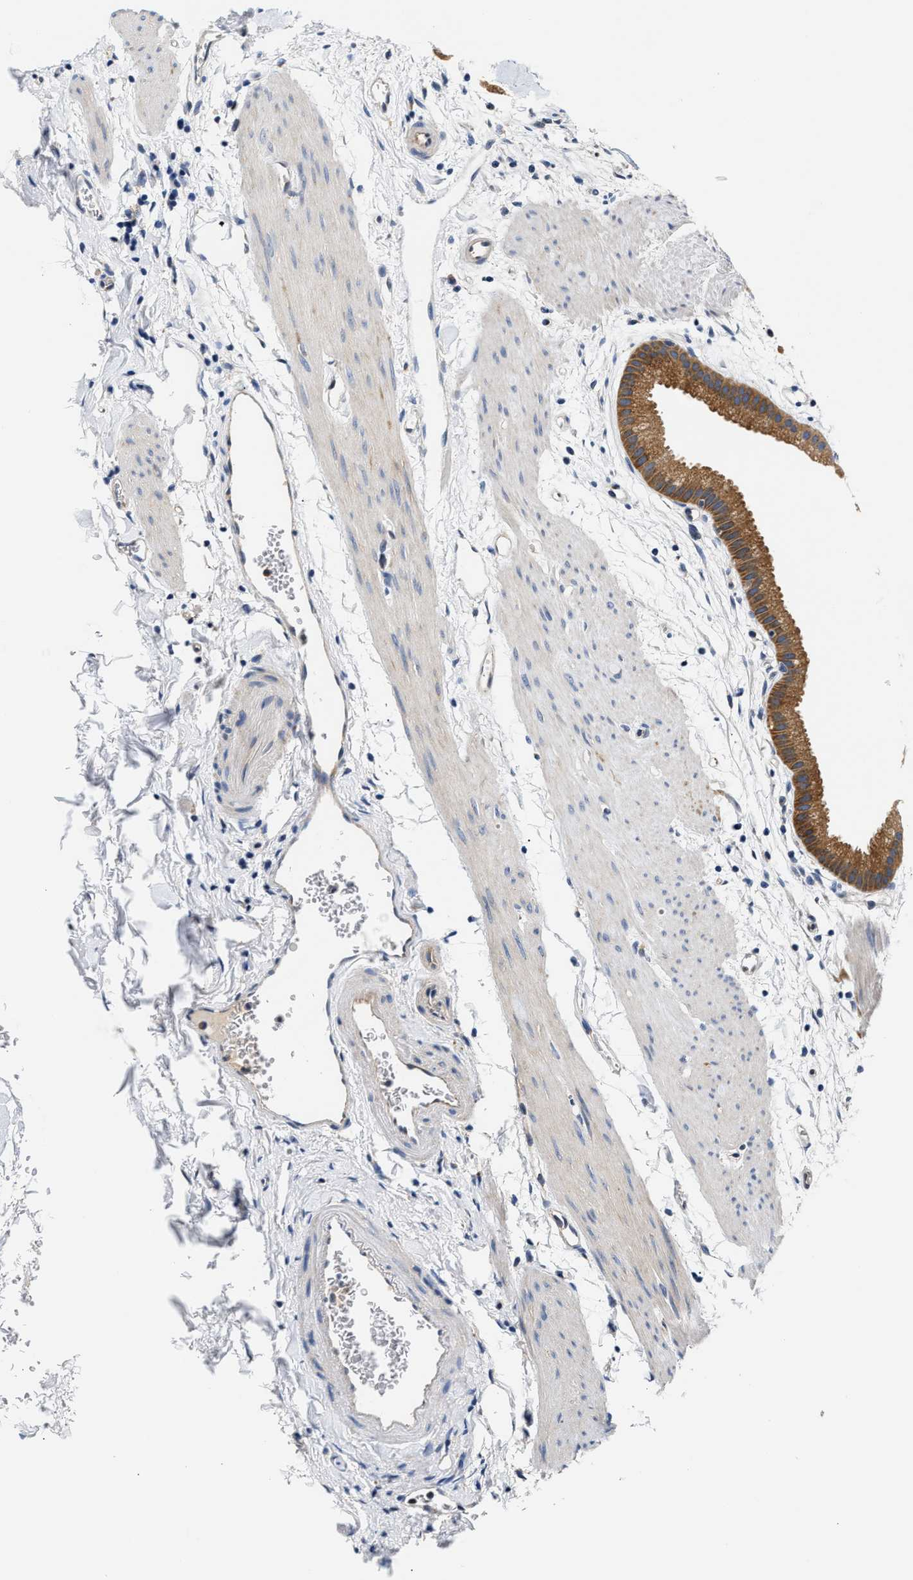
{"staining": {"intensity": "strong", "quantity": ">75%", "location": "cytoplasmic/membranous"}, "tissue": "gallbladder", "cell_type": "Glandular cells", "image_type": "normal", "snomed": [{"axis": "morphology", "description": "Normal tissue, NOS"}, {"axis": "topography", "description": "Gallbladder"}], "caption": "Immunohistochemical staining of unremarkable gallbladder displays >75% levels of strong cytoplasmic/membranous protein positivity in about >75% of glandular cells. (Stains: DAB (3,3'-diaminobenzidine) in brown, nuclei in blue, Microscopy: brightfield microscopy at high magnification).", "gene": "FAM185A", "patient": {"sex": "female", "age": 64}}